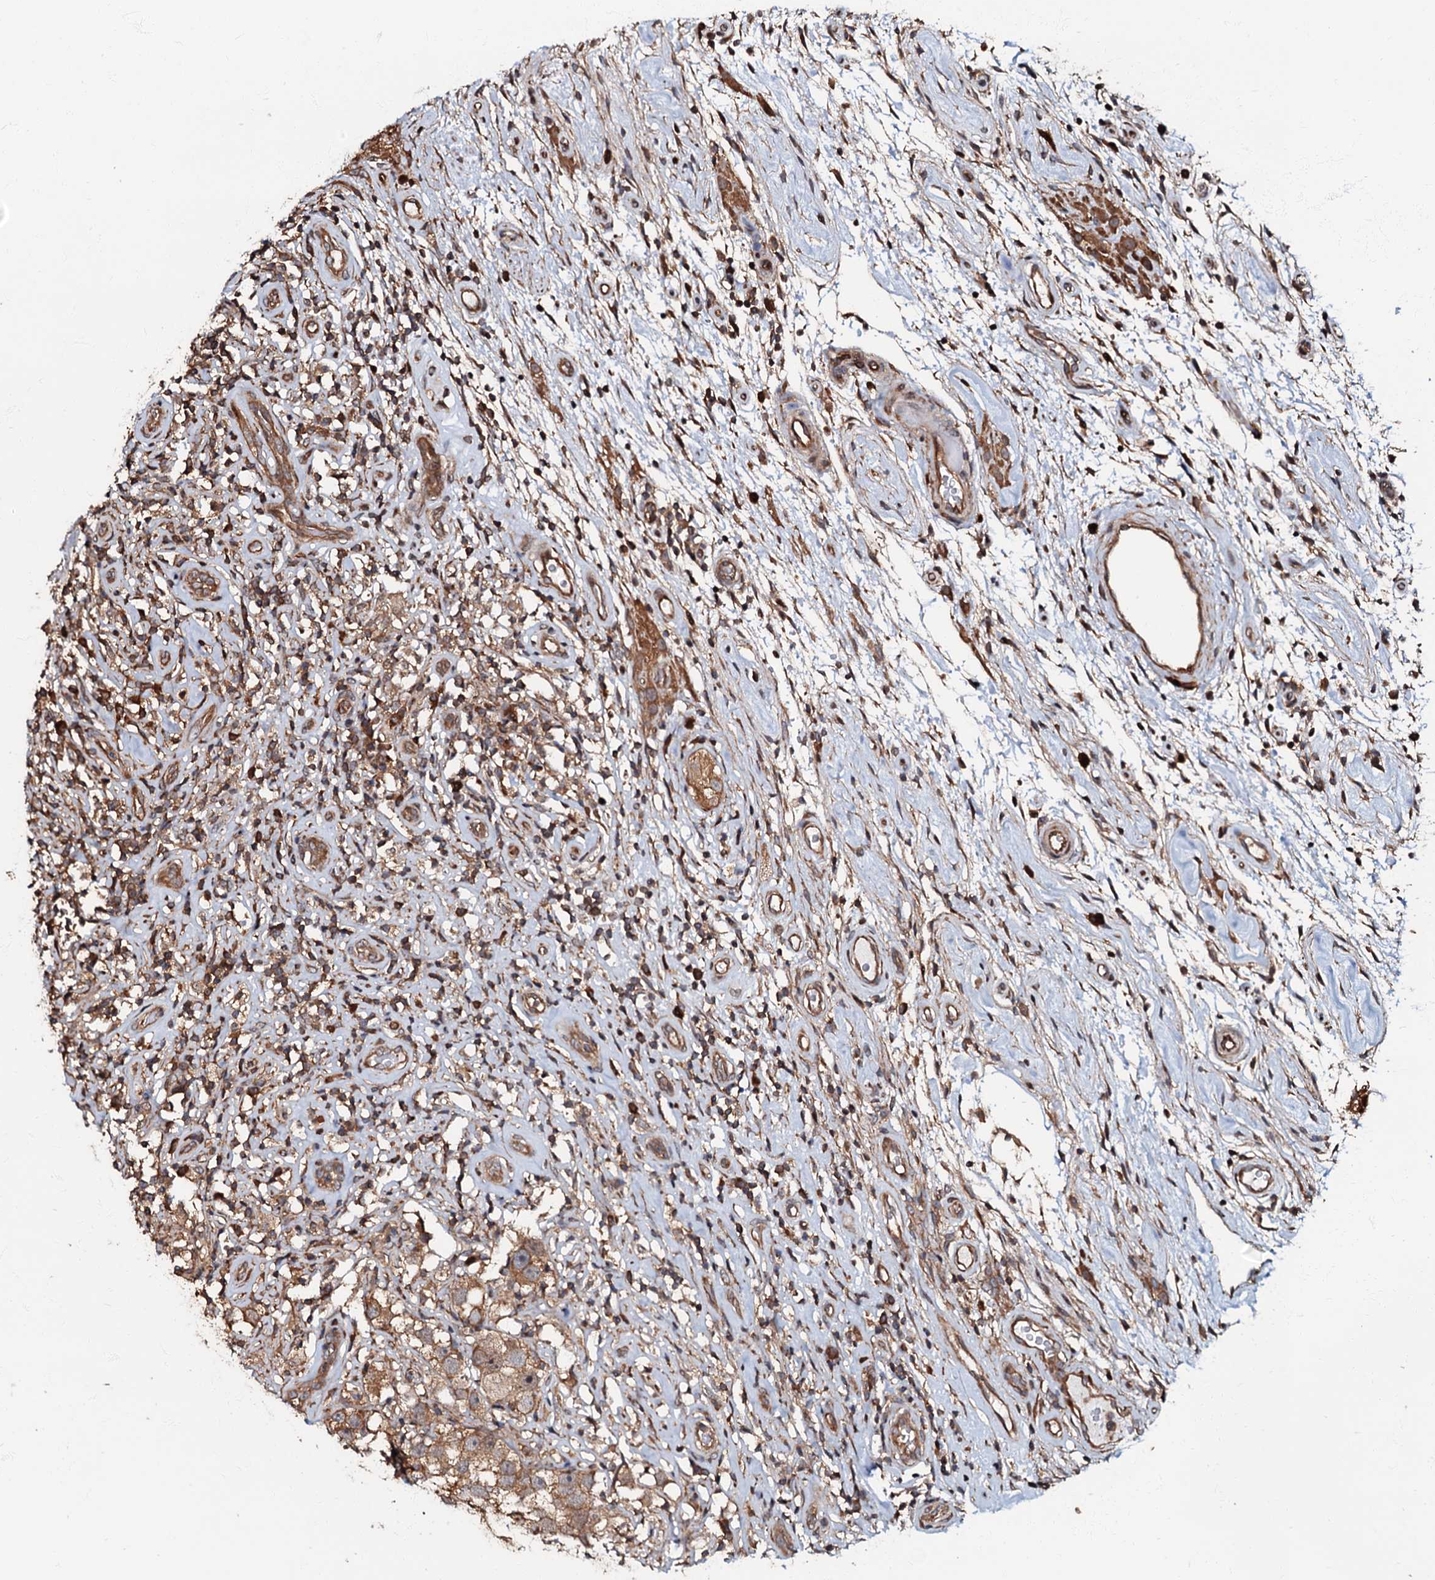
{"staining": {"intensity": "moderate", "quantity": ">75%", "location": "cytoplasmic/membranous"}, "tissue": "testis cancer", "cell_type": "Tumor cells", "image_type": "cancer", "snomed": [{"axis": "morphology", "description": "Seminoma, NOS"}, {"axis": "topography", "description": "Testis"}], "caption": "About >75% of tumor cells in seminoma (testis) reveal moderate cytoplasmic/membranous protein positivity as visualized by brown immunohistochemical staining.", "gene": "OSBP", "patient": {"sex": "male", "age": 49}}